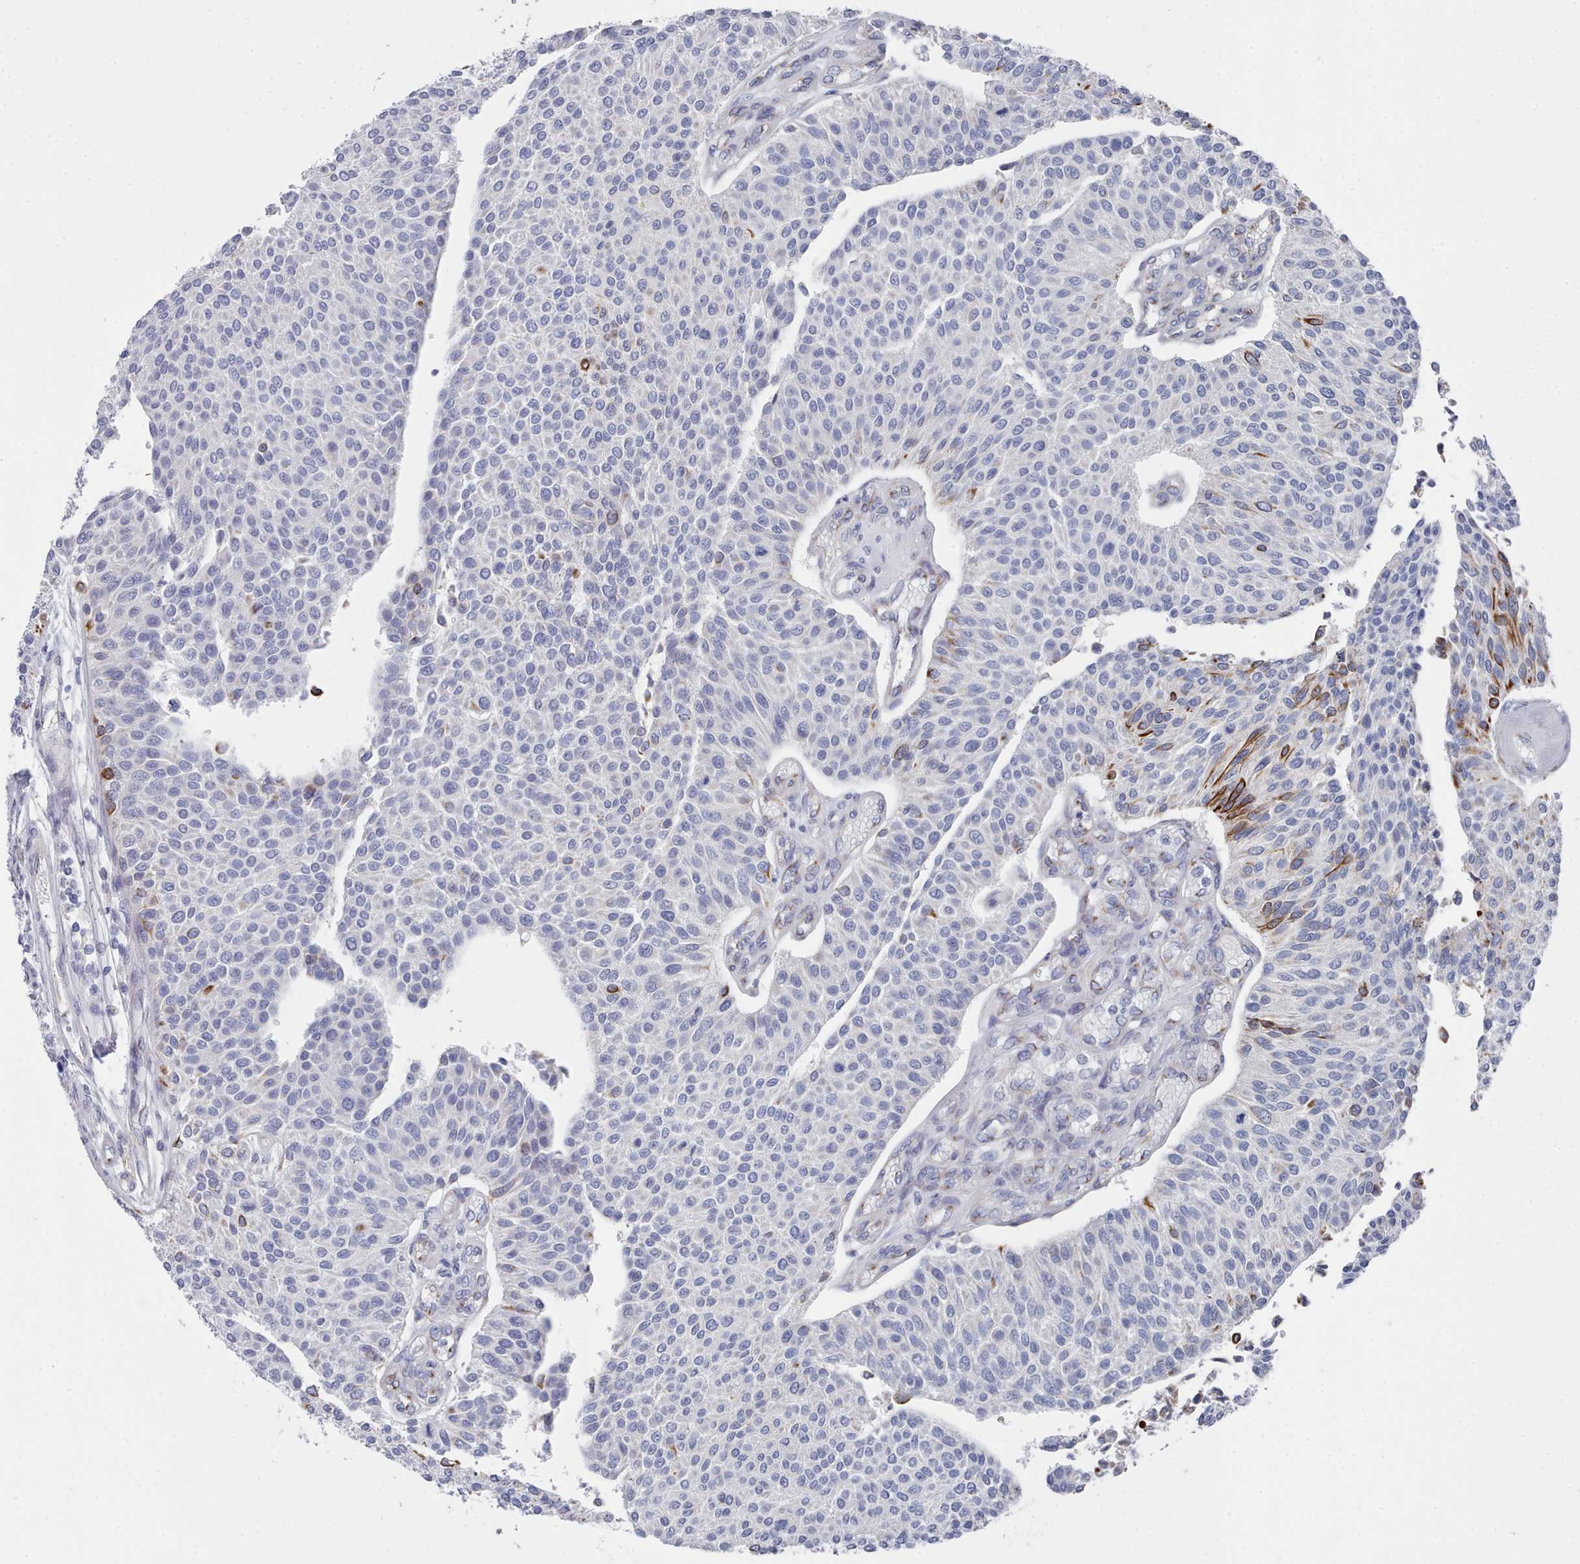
{"staining": {"intensity": "strong", "quantity": "<25%", "location": "cytoplasmic/membranous"}, "tissue": "urothelial cancer", "cell_type": "Tumor cells", "image_type": "cancer", "snomed": [{"axis": "morphology", "description": "Urothelial carcinoma, NOS"}, {"axis": "topography", "description": "Urinary bladder"}], "caption": "The immunohistochemical stain highlights strong cytoplasmic/membranous positivity in tumor cells of urothelial cancer tissue.", "gene": "PDE4C", "patient": {"sex": "male", "age": 55}}